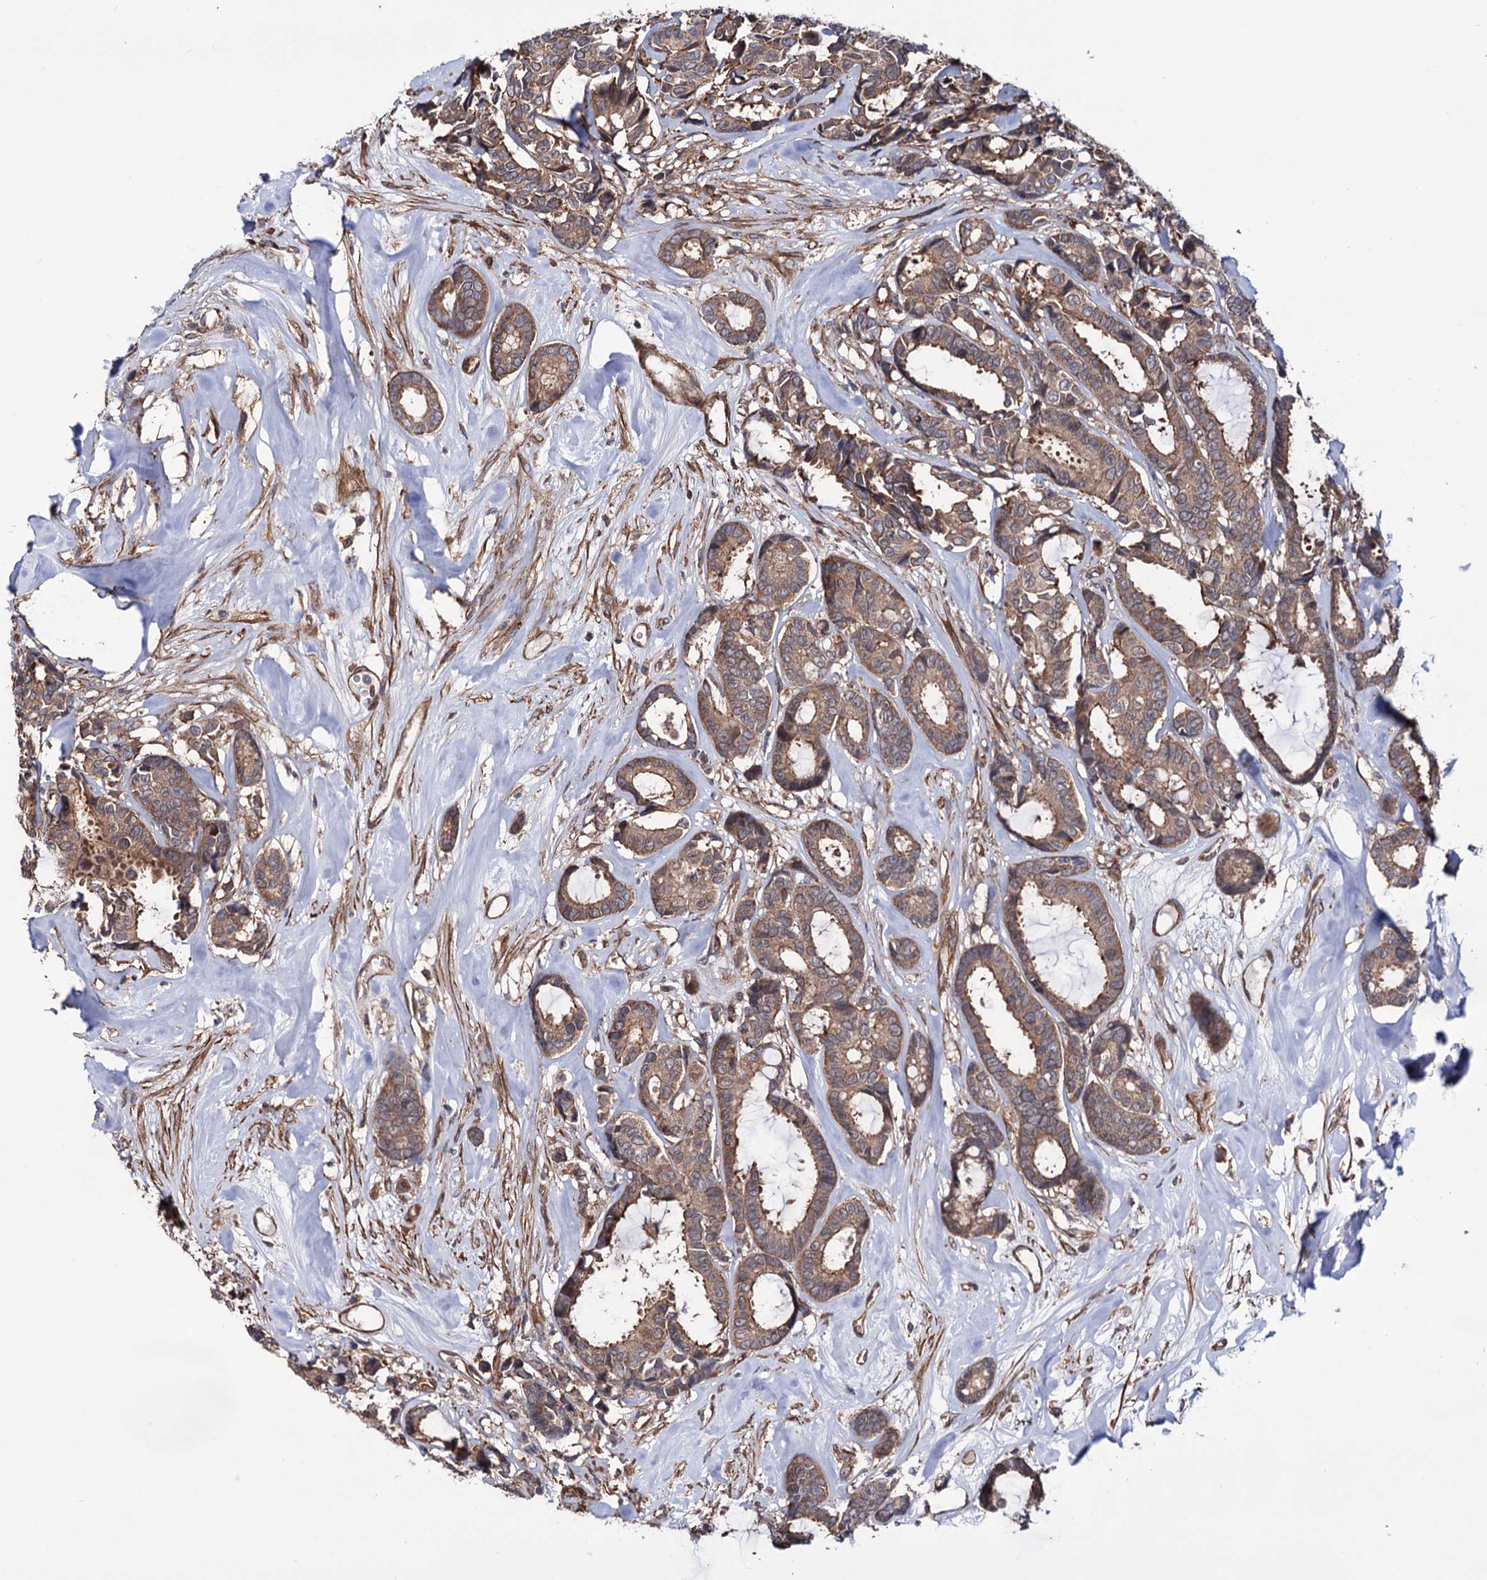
{"staining": {"intensity": "moderate", "quantity": ">75%", "location": "cytoplasmic/membranous"}, "tissue": "breast cancer", "cell_type": "Tumor cells", "image_type": "cancer", "snomed": [{"axis": "morphology", "description": "Duct carcinoma"}, {"axis": "topography", "description": "Breast"}], "caption": "Breast cancer (invasive ductal carcinoma) tissue demonstrates moderate cytoplasmic/membranous positivity in about >75% of tumor cells, visualized by immunohistochemistry.", "gene": "FERMT2", "patient": {"sex": "female", "age": 87}}